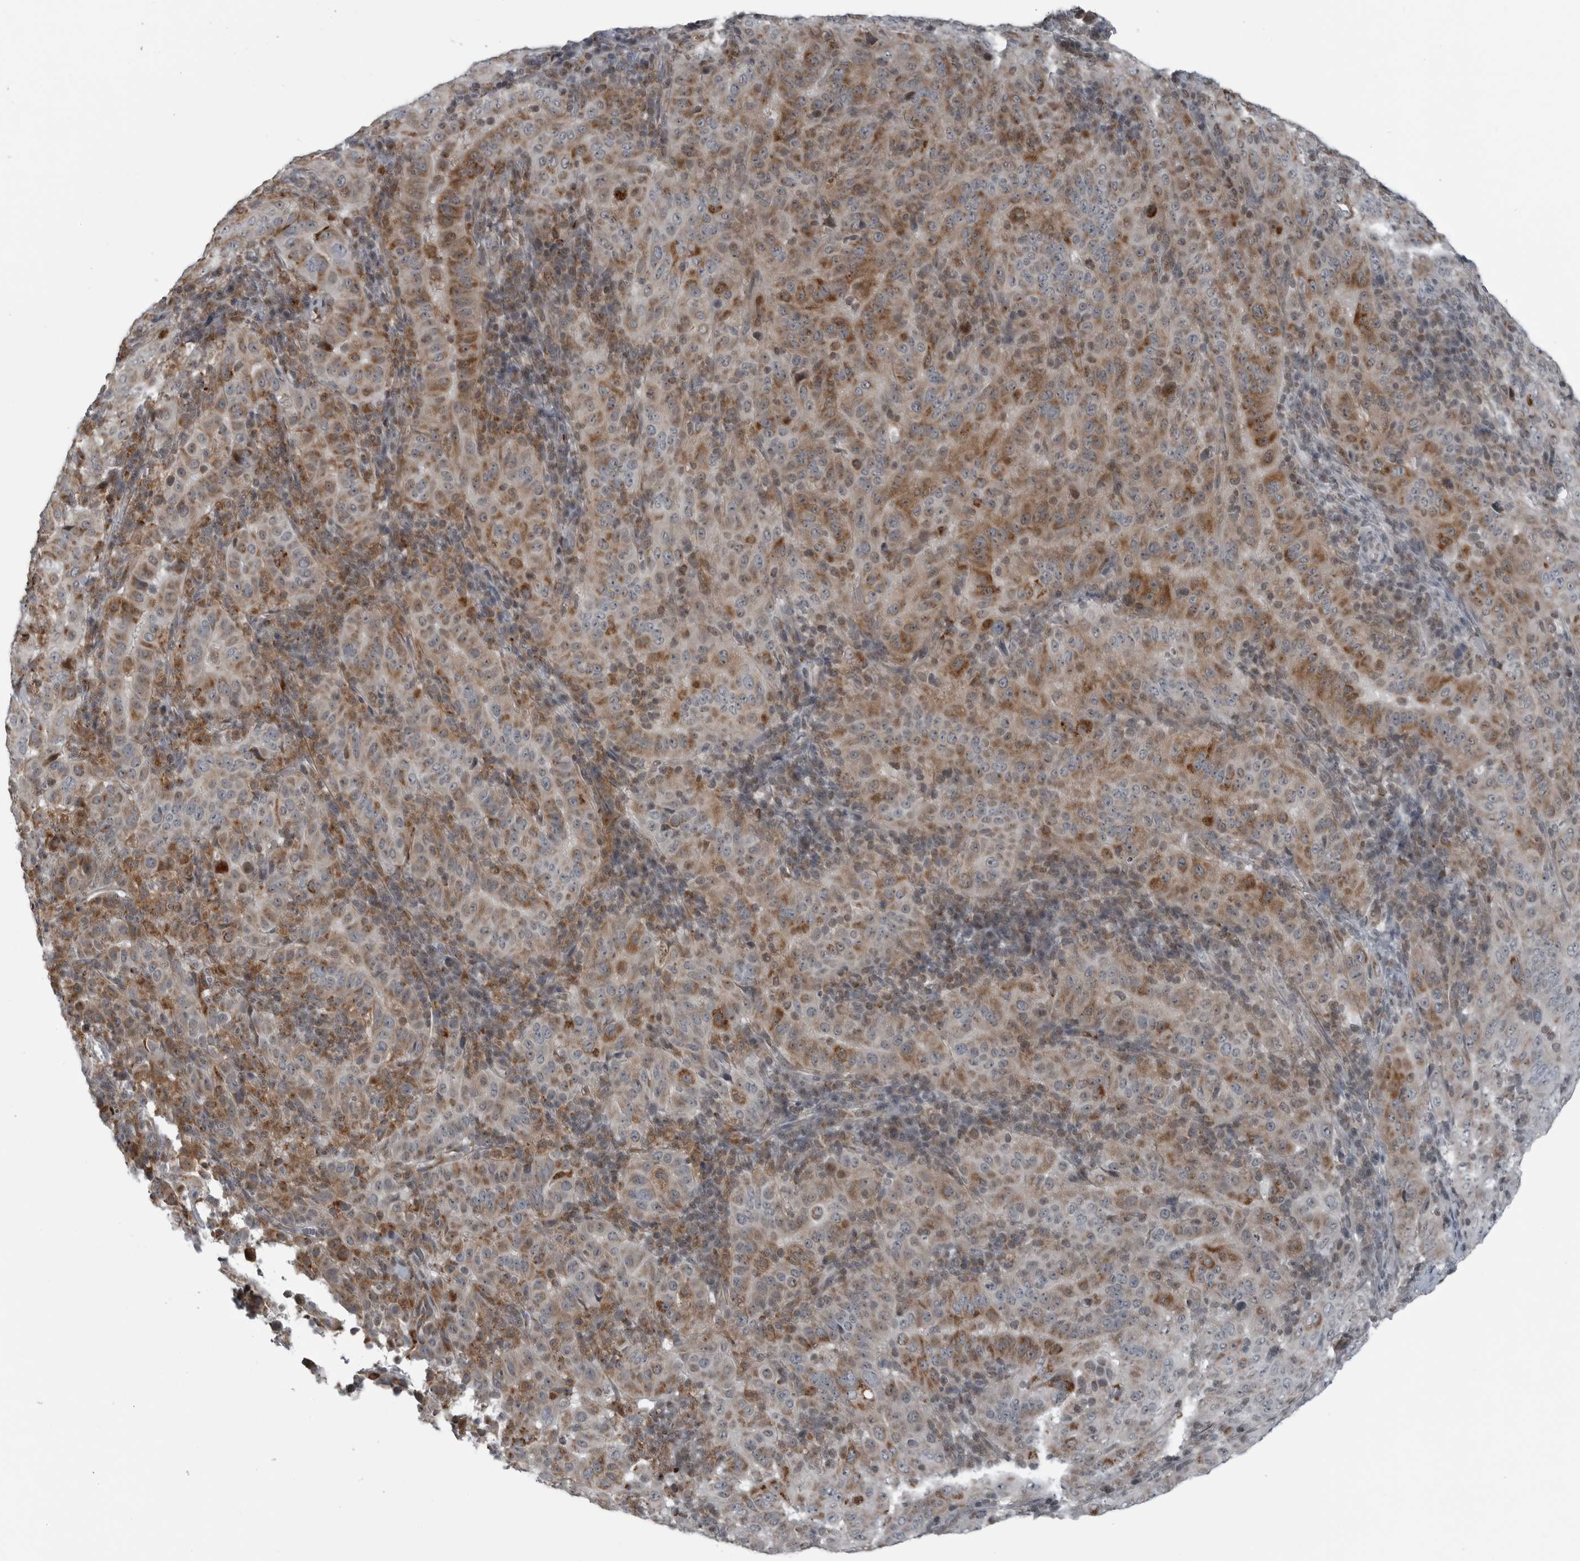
{"staining": {"intensity": "moderate", "quantity": ">75%", "location": "cytoplasmic/membranous"}, "tissue": "pancreatic cancer", "cell_type": "Tumor cells", "image_type": "cancer", "snomed": [{"axis": "morphology", "description": "Adenocarcinoma, NOS"}, {"axis": "topography", "description": "Pancreas"}], "caption": "This micrograph reveals pancreatic adenocarcinoma stained with immunohistochemistry (IHC) to label a protein in brown. The cytoplasmic/membranous of tumor cells show moderate positivity for the protein. Nuclei are counter-stained blue.", "gene": "GAK", "patient": {"sex": "male", "age": 63}}